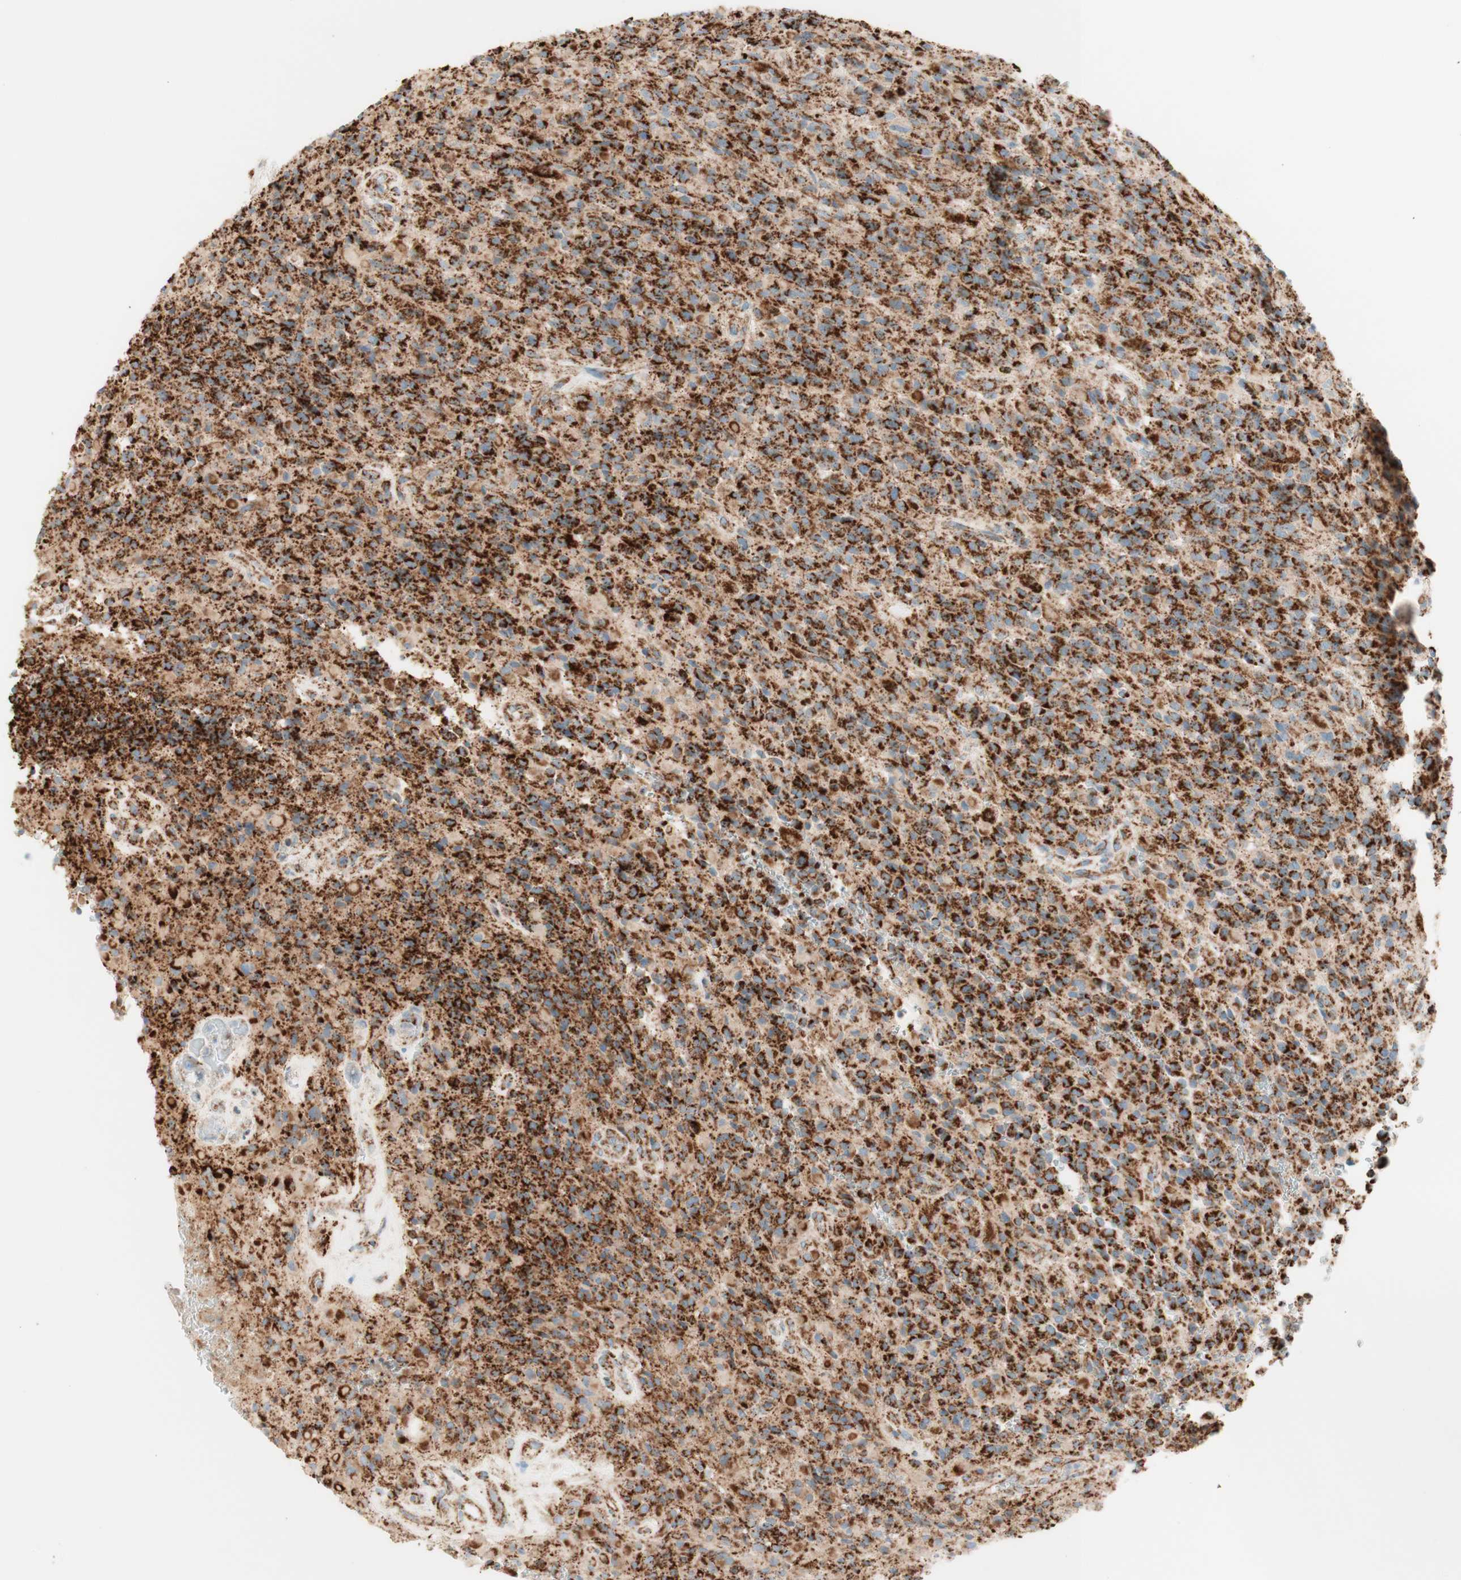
{"staining": {"intensity": "strong", "quantity": ">75%", "location": "cytoplasmic/membranous"}, "tissue": "glioma", "cell_type": "Tumor cells", "image_type": "cancer", "snomed": [{"axis": "morphology", "description": "Glioma, malignant, High grade"}, {"axis": "topography", "description": "Brain"}], "caption": "Tumor cells show high levels of strong cytoplasmic/membranous expression in approximately >75% of cells in high-grade glioma (malignant).", "gene": "TOMM20", "patient": {"sex": "male", "age": 71}}